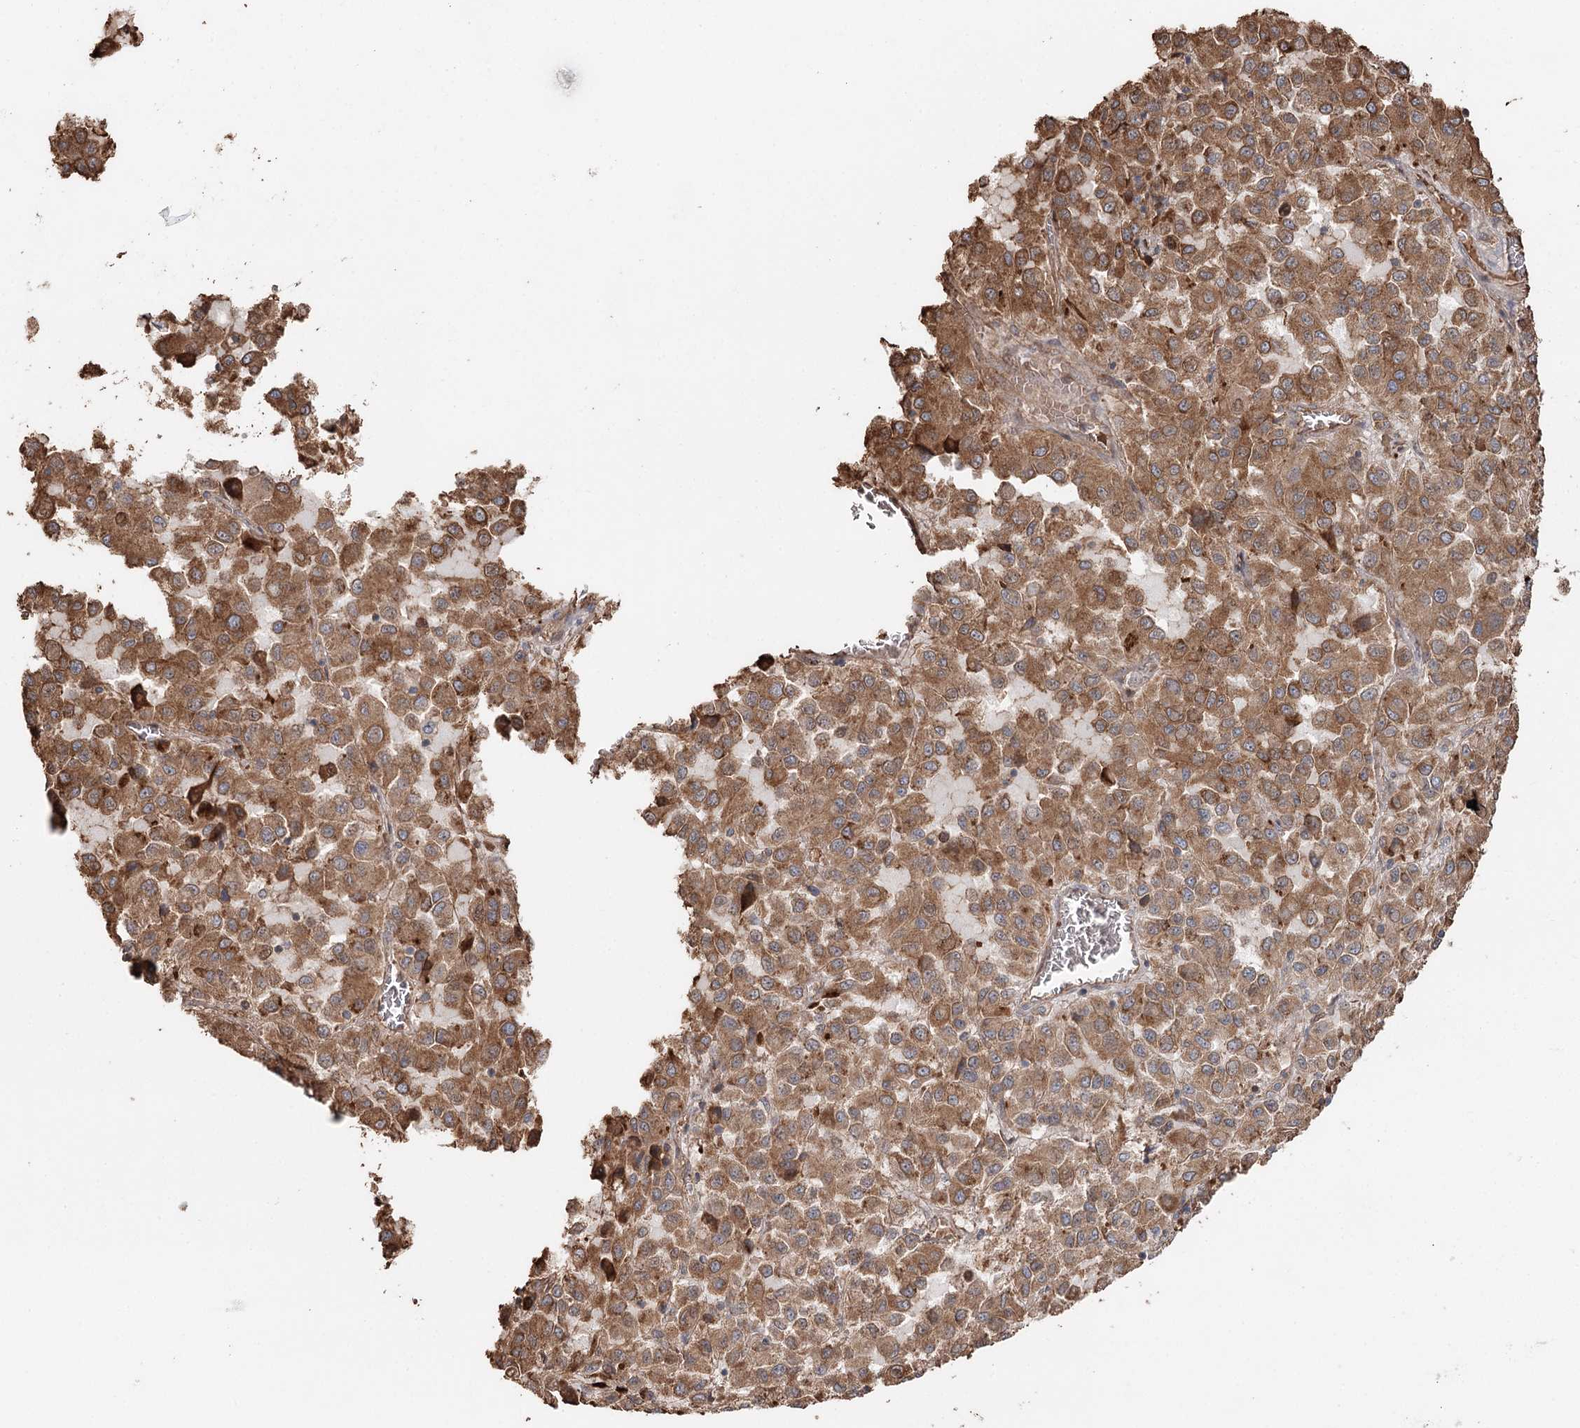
{"staining": {"intensity": "moderate", "quantity": ">75%", "location": "cytoplasmic/membranous"}, "tissue": "melanoma", "cell_type": "Tumor cells", "image_type": "cancer", "snomed": [{"axis": "morphology", "description": "Malignant melanoma, Metastatic site"}, {"axis": "topography", "description": "Lung"}], "caption": "Human malignant melanoma (metastatic site) stained with a brown dye reveals moderate cytoplasmic/membranous positive expression in approximately >75% of tumor cells.", "gene": "SYVN1", "patient": {"sex": "male", "age": 64}}